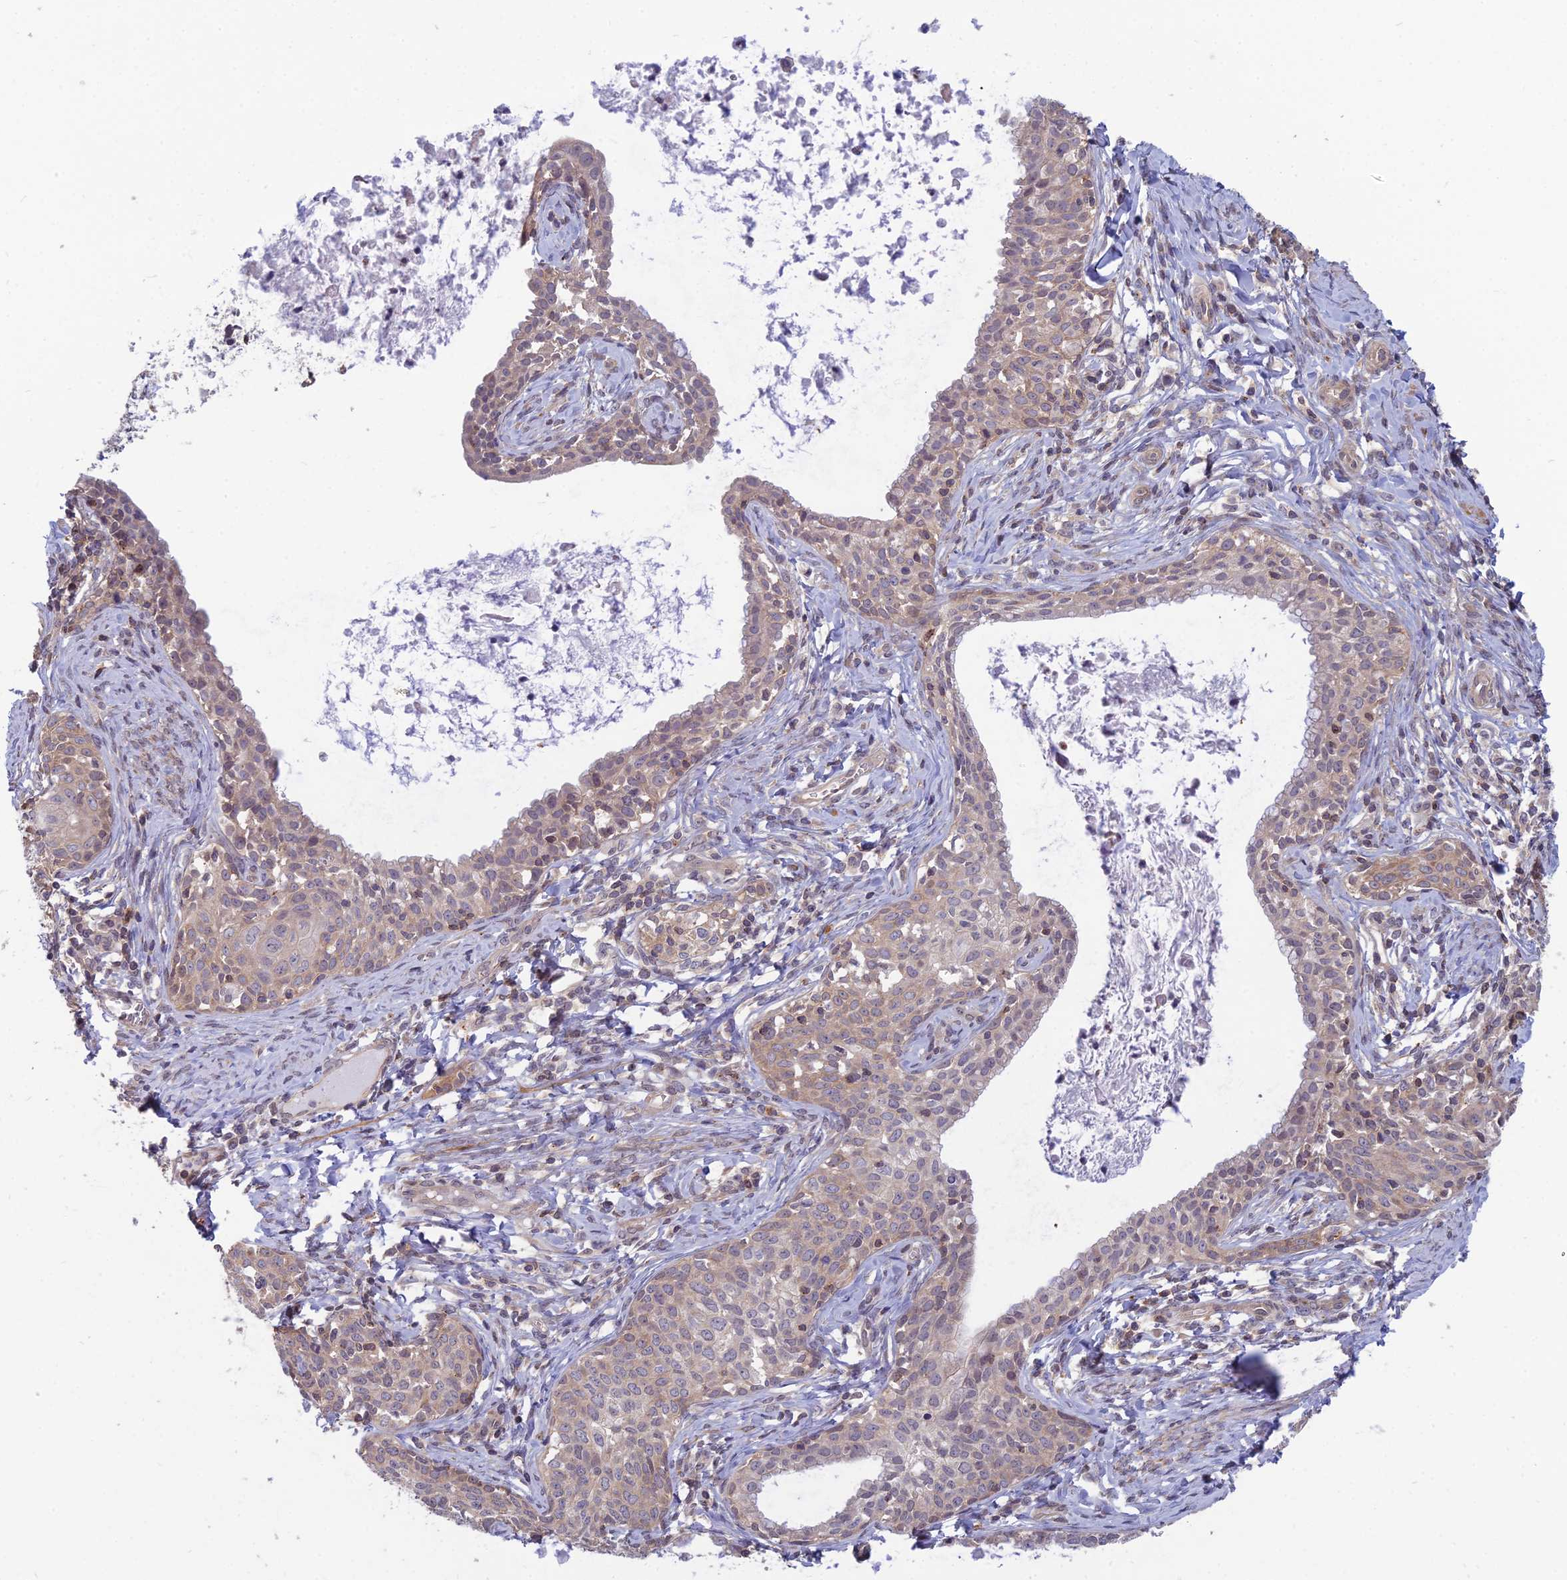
{"staining": {"intensity": "weak", "quantity": "<25%", "location": "cytoplasmic/membranous"}, "tissue": "cervical cancer", "cell_type": "Tumor cells", "image_type": "cancer", "snomed": [{"axis": "morphology", "description": "Squamous cell carcinoma, NOS"}, {"axis": "topography", "description": "Cervix"}], "caption": "The image demonstrates no staining of tumor cells in cervical squamous cell carcinoma.", "gene": "OPA3", "patient": {"sex": "female", "age": 52}}